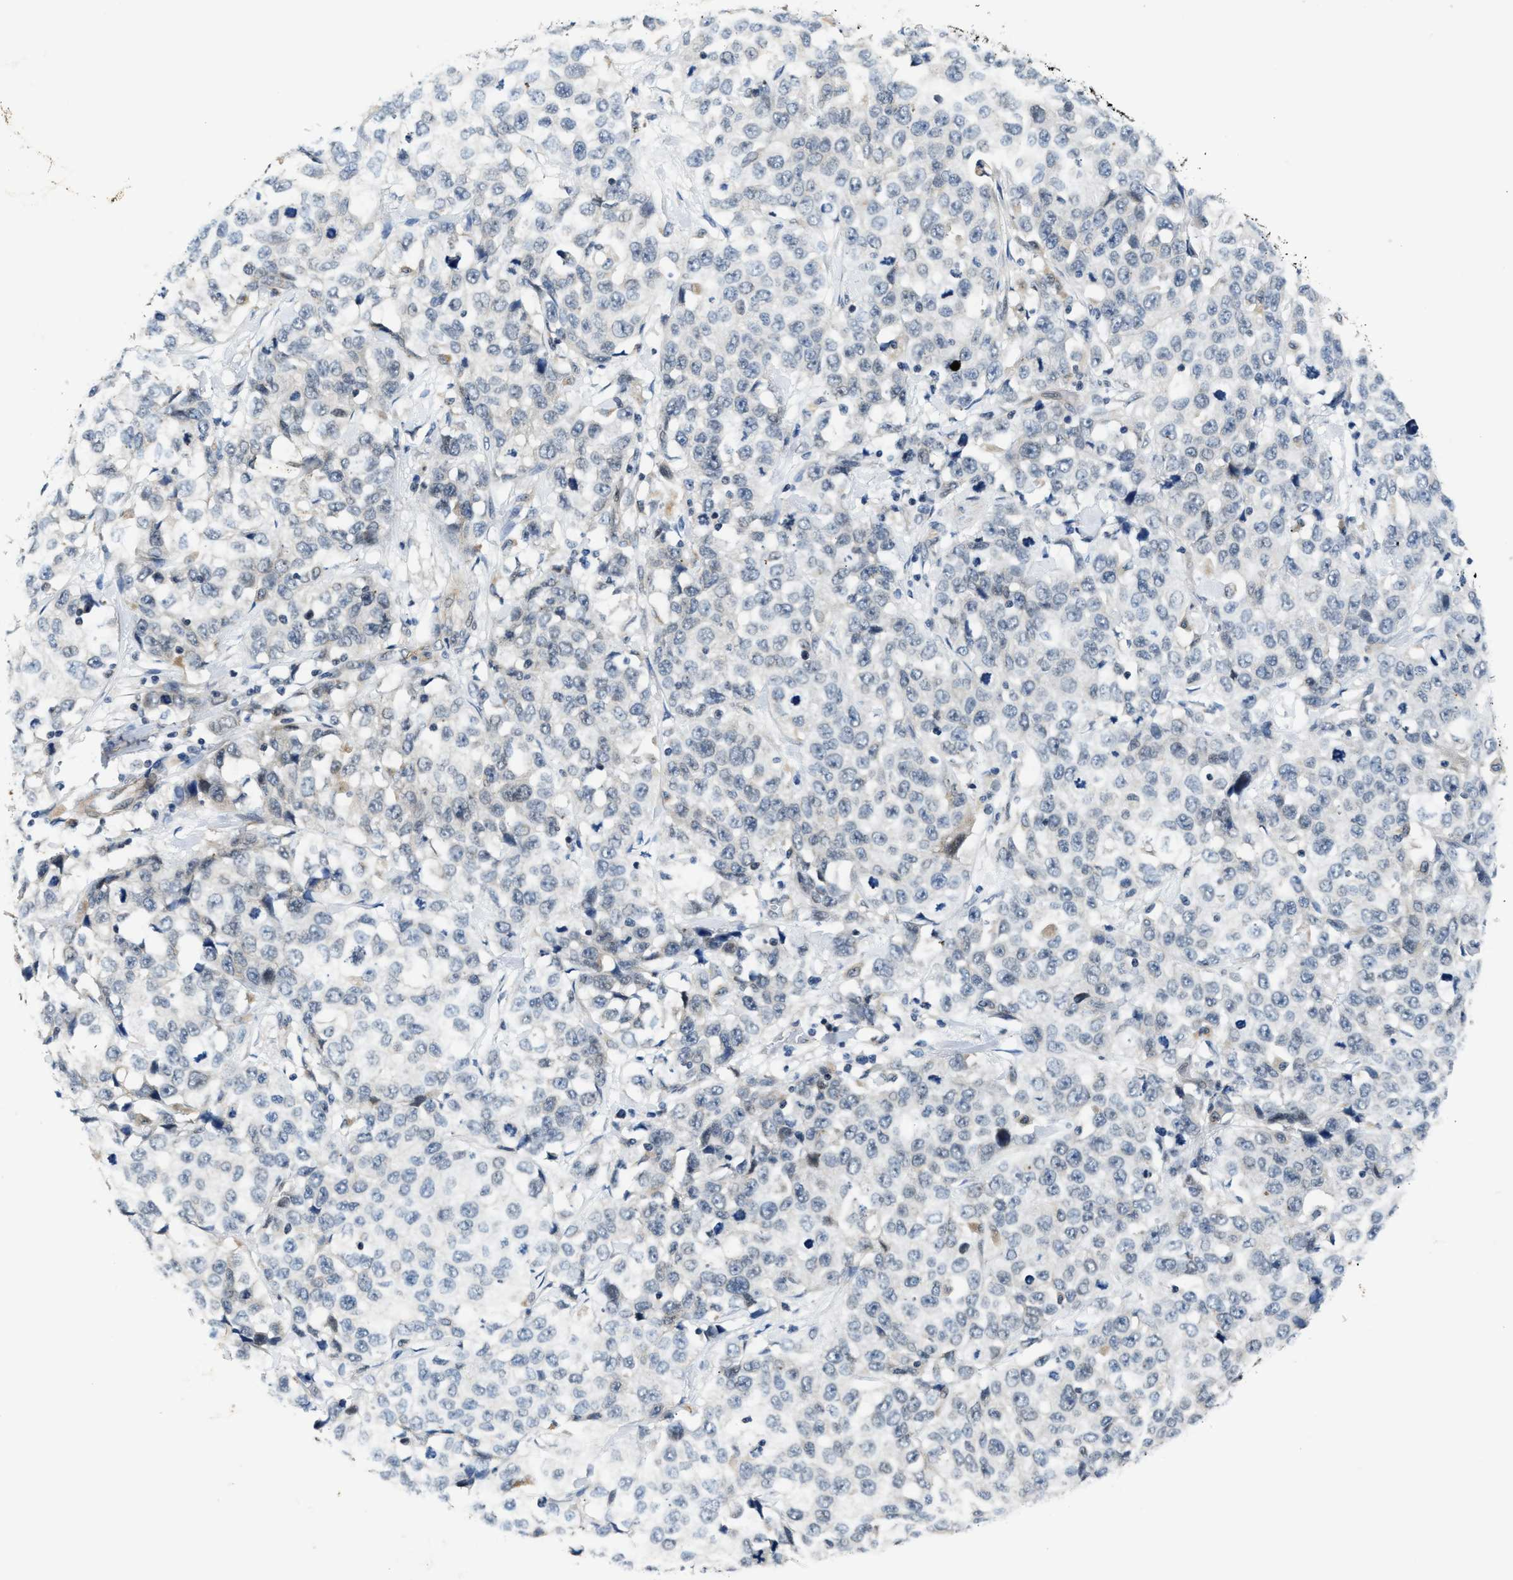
{"staining": {"intensity": "negative", "quantity": "none", "location": "none"}, "tissue": "stomach cancer", "cell_type": "Tumor cells", "image_type": "cancer", "snomed": [{"axis": "morphology", "description": "Normal tissue, NOS"}, {"axis": "morphology", "description": "Adenocarcinoma, NOS"}, {"axis": "topography", "description": "Stomach"}], "caption": "Stomach adenocarcinoma stained for a protein using immunohistochemistry (IHC) reveals no staining tumor cells.", "gene": "PPM1H", "patient": {"sex": "male", "age": 48}}